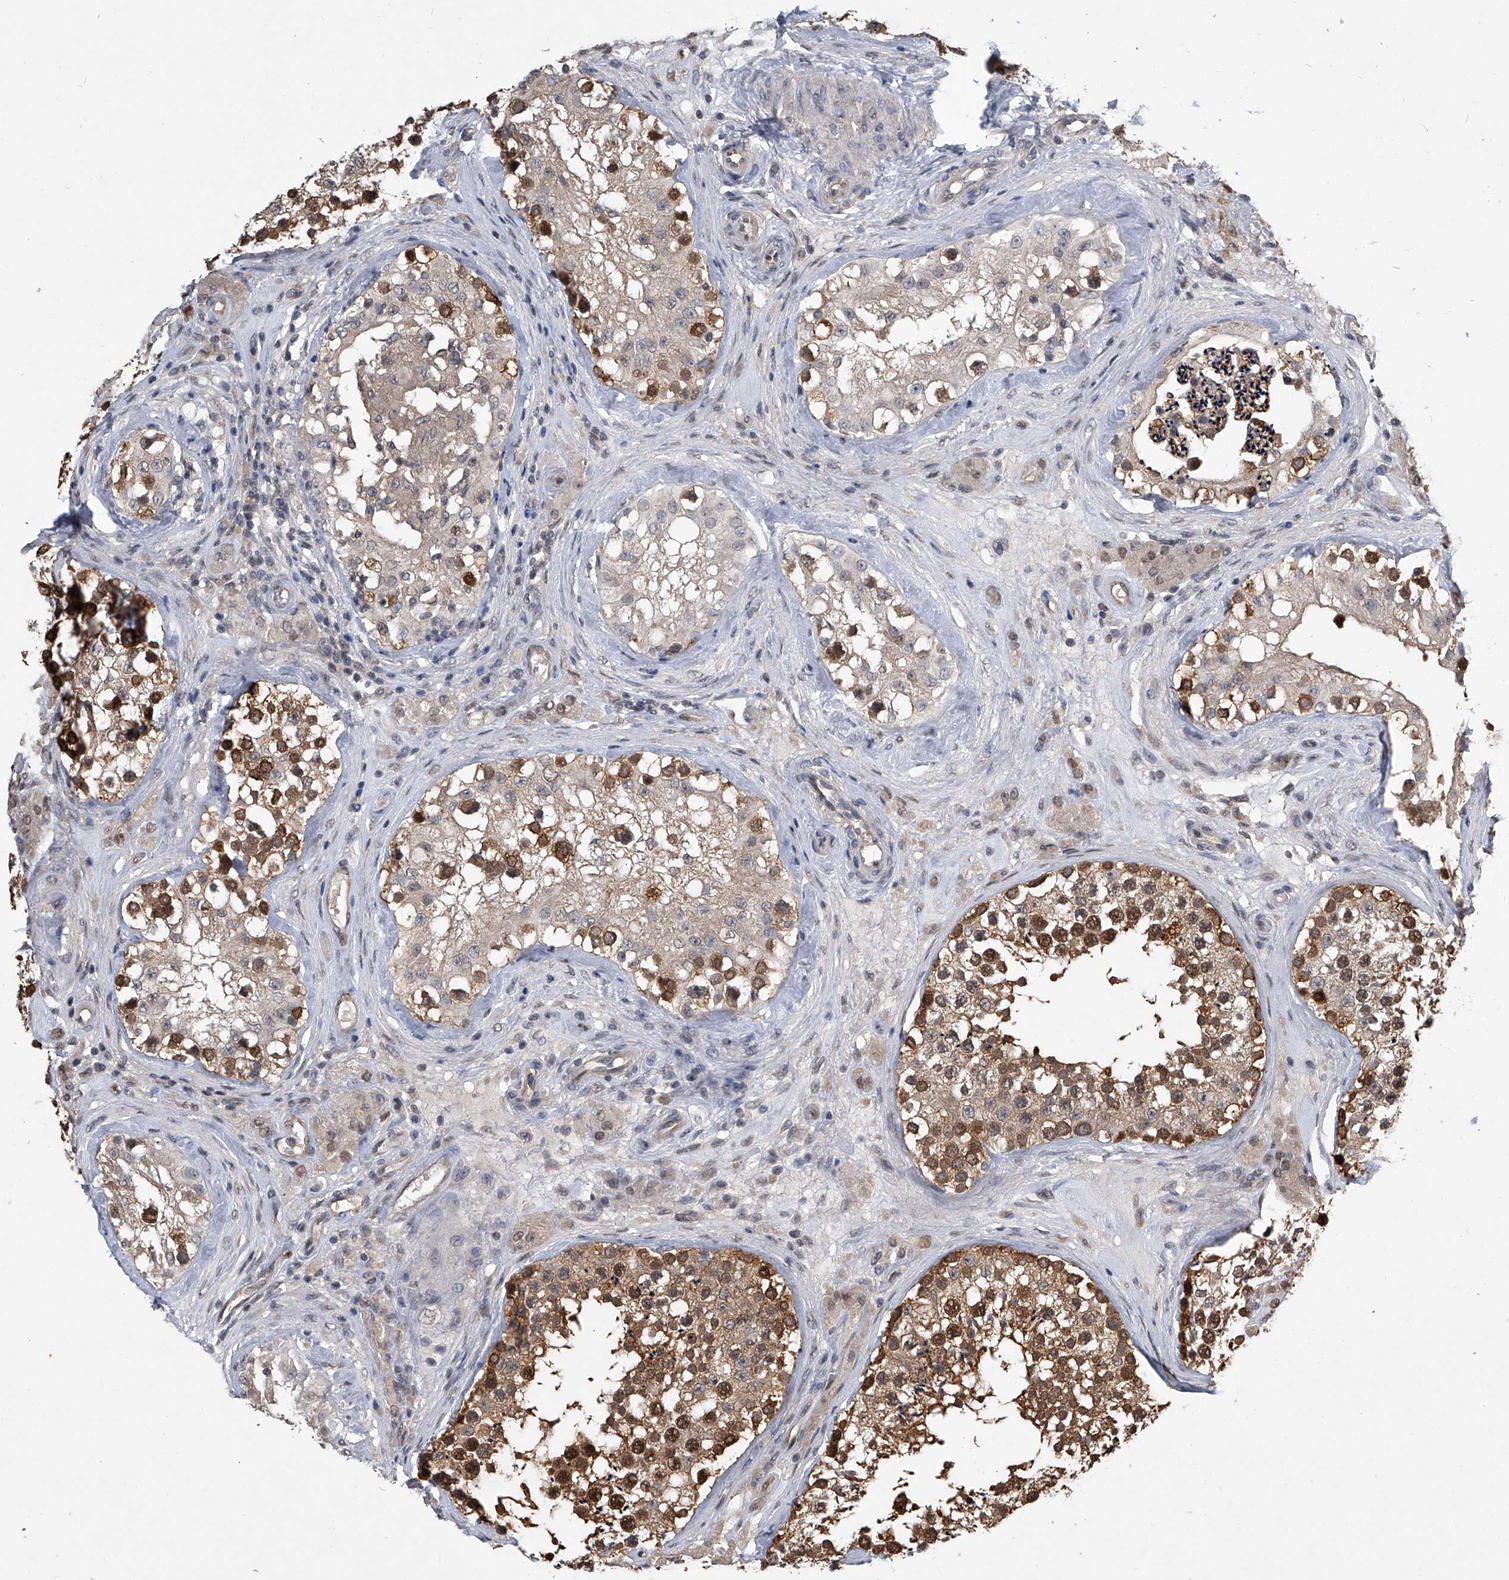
{"staining": {"intensity": "strong", "quantity": ">75%", "location": "cytoplasmic/membranous"}, "tissue": "testis", "cell_type": "Cells in seminiferous ducts", "image_type": "normal", "snomed": [{"axis": "morphology", "description": "Normal tissue, NOS"}, {"axis": "topography", "description": "Testis"}], "caption": "Cells in seminiferous ducts show high levels of strong cytoplasmic/membranous expression in about >75% of cells in unremarkable human testis.", "gene": "TSNAX", "patient": {"sex": "male", "age": 46}}